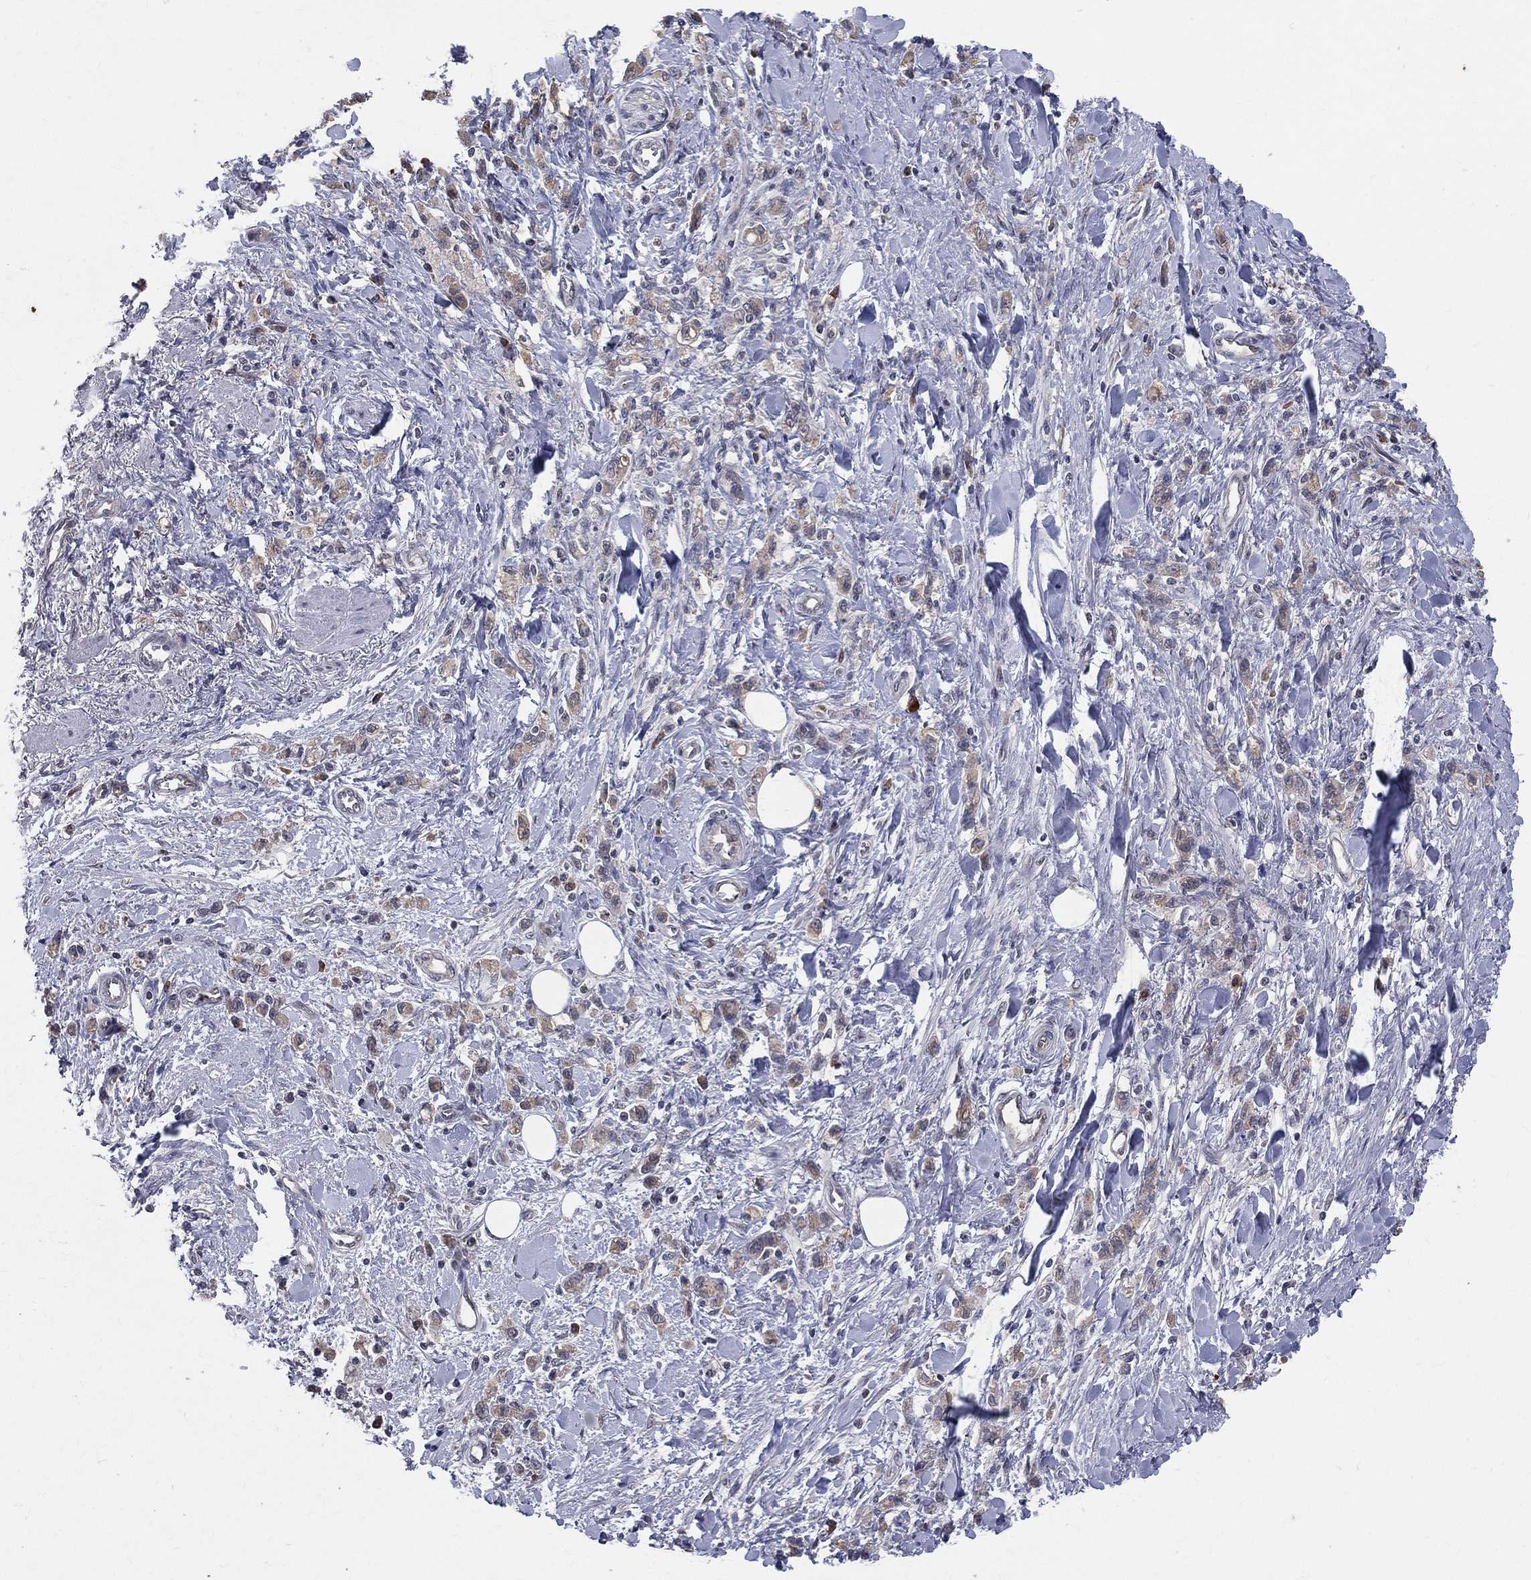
{"staining": {"intensity": "weak", "quantity": ">75%", "location": "cytoplasmic/membranous"}, "tissue": "stomach cancer", "cell_type": "Tumor cells", "image_type": "cancer", "snomed": [{"axis": "morphology", "description": "Adenocarcinoma, NOS"}, {"axis": "topography", "description": "Stomach"}], "caption": "High-power microscopy captured an IHC photomicrograph of stomach cancer, revealing weak cytoplasmic/membranous positivity in about >75% of tumor cells. (DAB = brown stain, brightfield microscopy at high magnification).", "gene": "DLG4", "patient": {"sex": "male", "age": 77}}